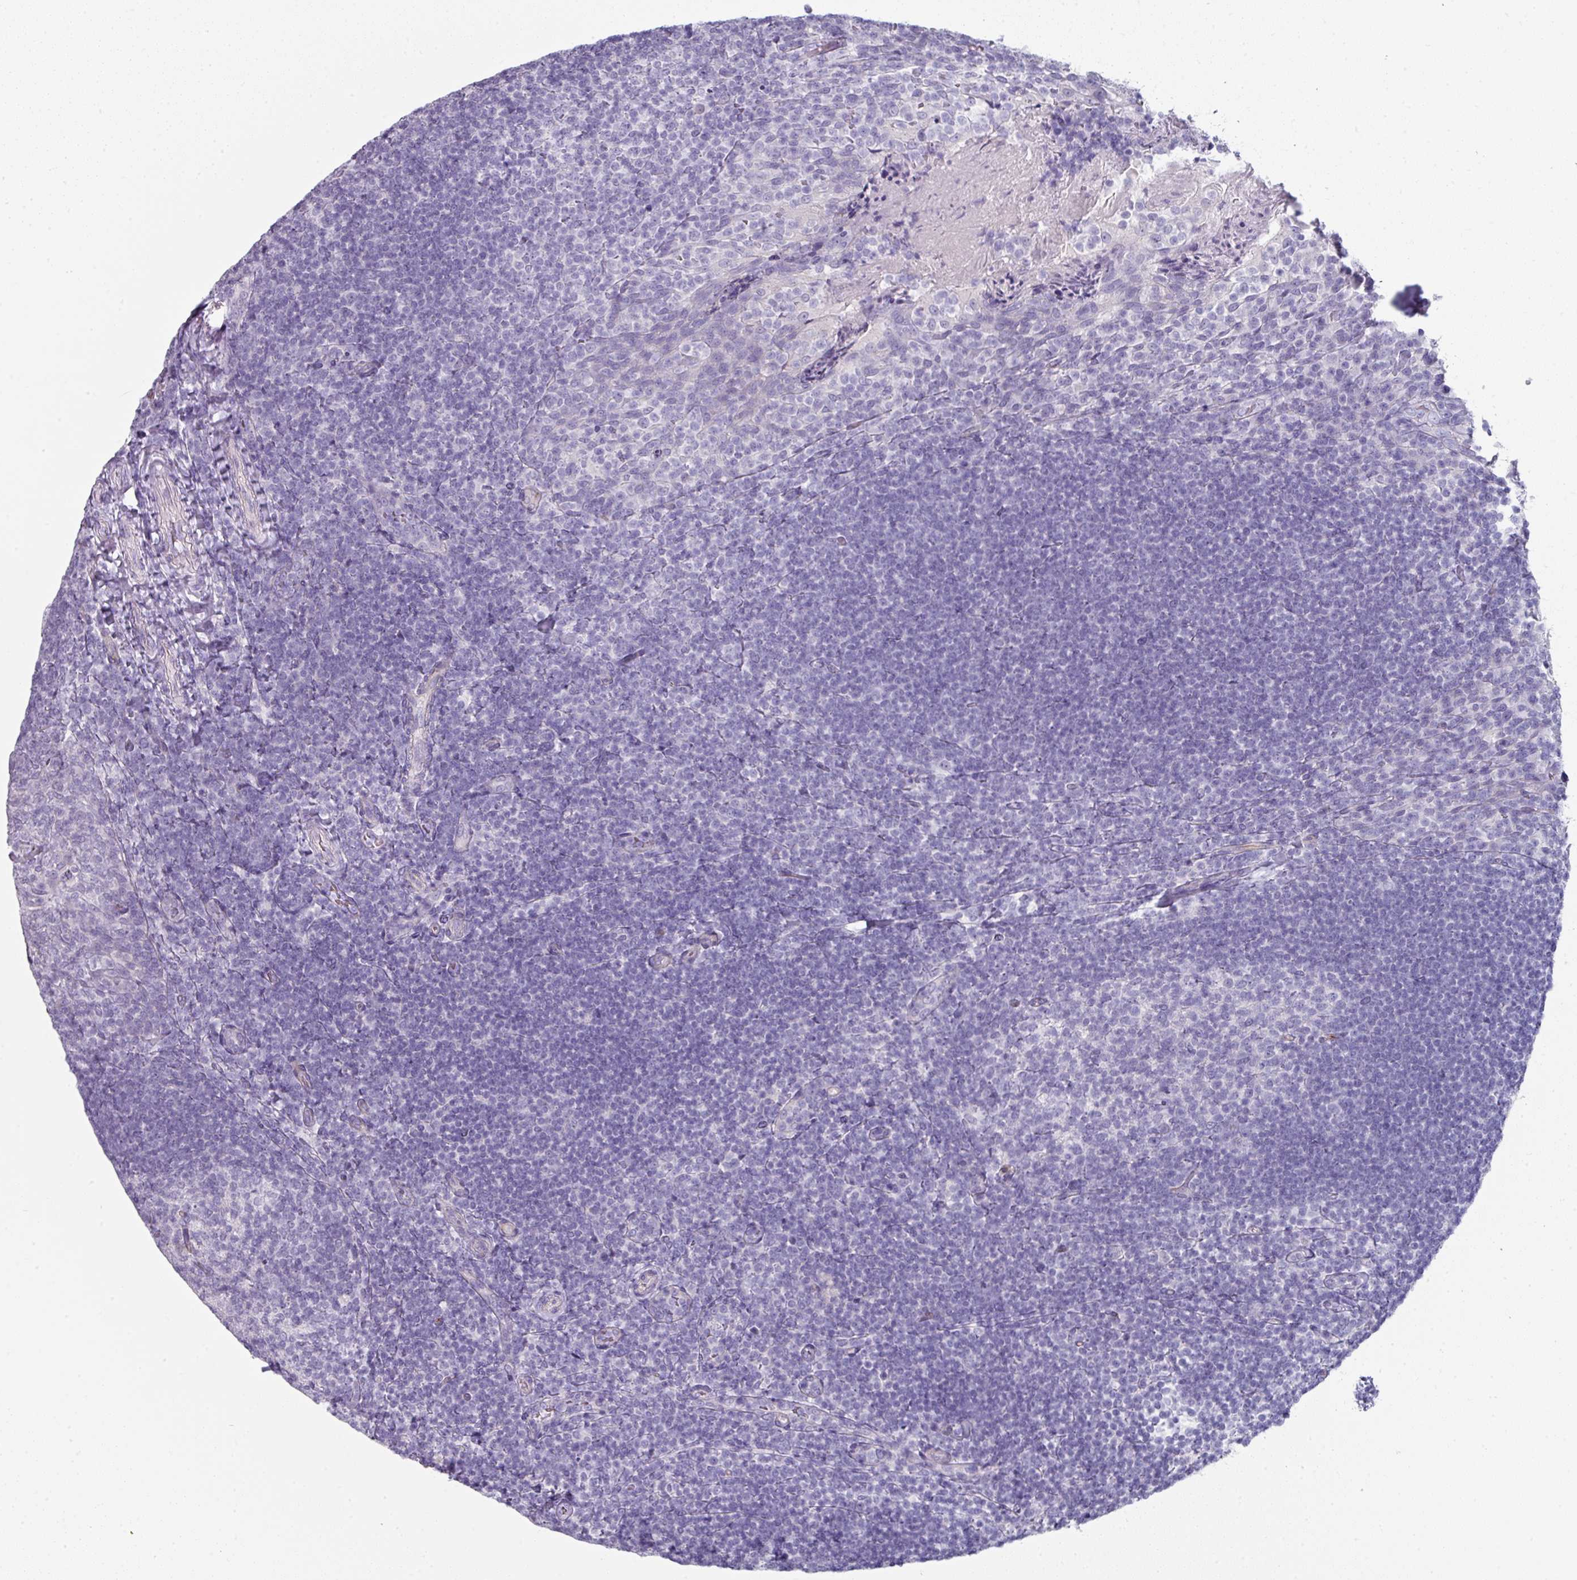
{"staining": {"intensity": "negative", "quantity": "none", "location": "none"}, "tissue": "tonsil", "cell_type": "Germinal center cells", "image_type": "normal", "snomed": [{"axis": "morphology", "description": "Normal tissue, NOS"}, {"axis": "topography", "description": "Tonsil"}], "caption": "This is a image of IHC staining of benign tonsil, which shows no positivity in germinal center cells. (Stains: DAB immunohistochemistry with hematoxylin counter stain, Microscopy: brightfield microscopy at high magnification).", "gene": "SLC17A7", "patient": {"sex": "female", "age": 10}}